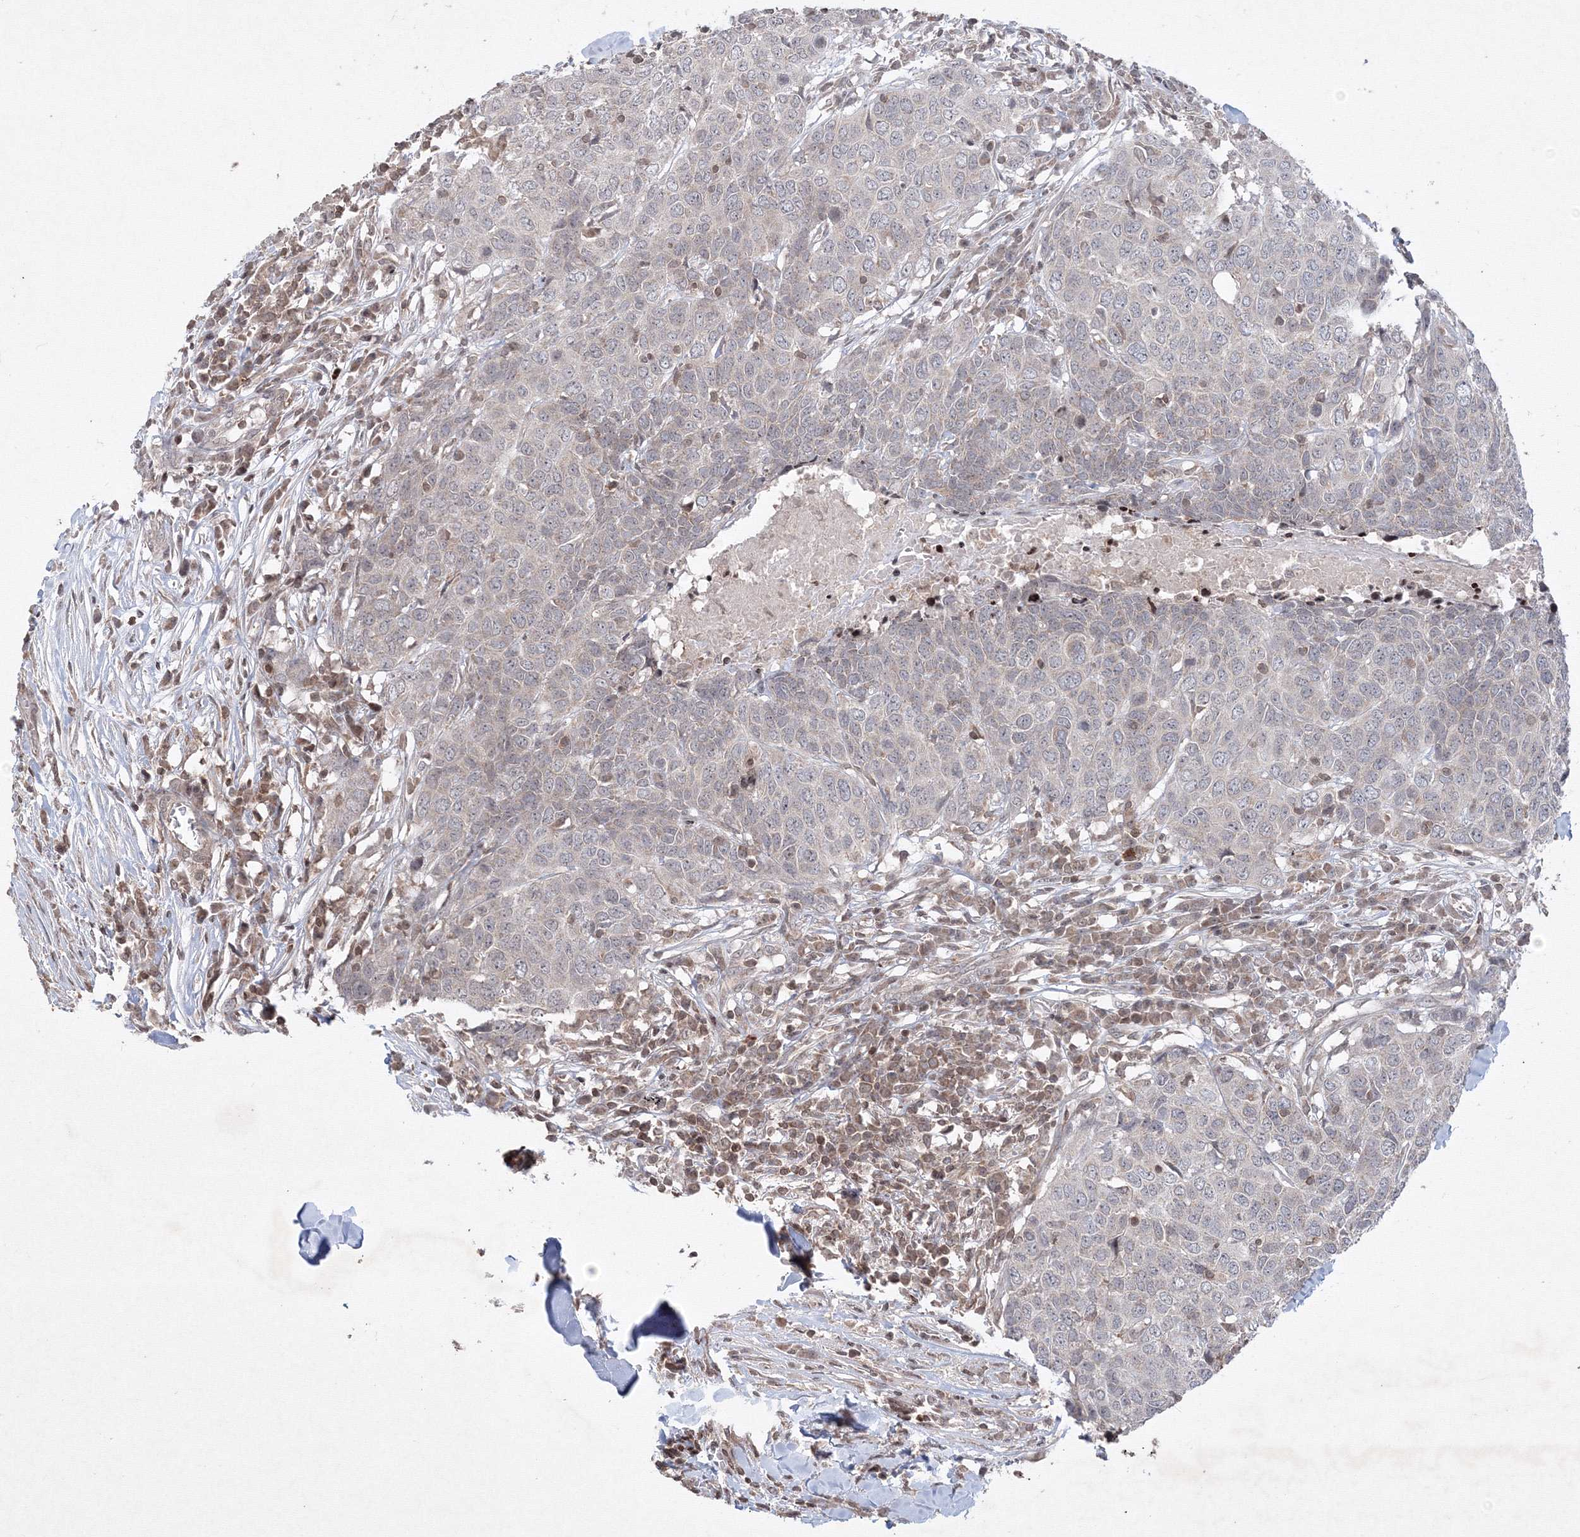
{"staining": {"intensity": "weak", "quantity": "25%-75%", "location": "cytoplasmic/membranous"}, "tissue": "head and neck cancer", "cell_type": "Tumor cells", "image_type": "cancer", "snomed": [{"axis": "morphology", "description": "Squamous cell carcinoma, NOS"}, {"axis": "topography", "description": "Head-Neck"}], "caption": "Human head and neck cancer stained with a protein marker exhibits weak staining in tumor cells.", "gene": "MKRN2", "patient": {"sex": "male", "age": 66}}